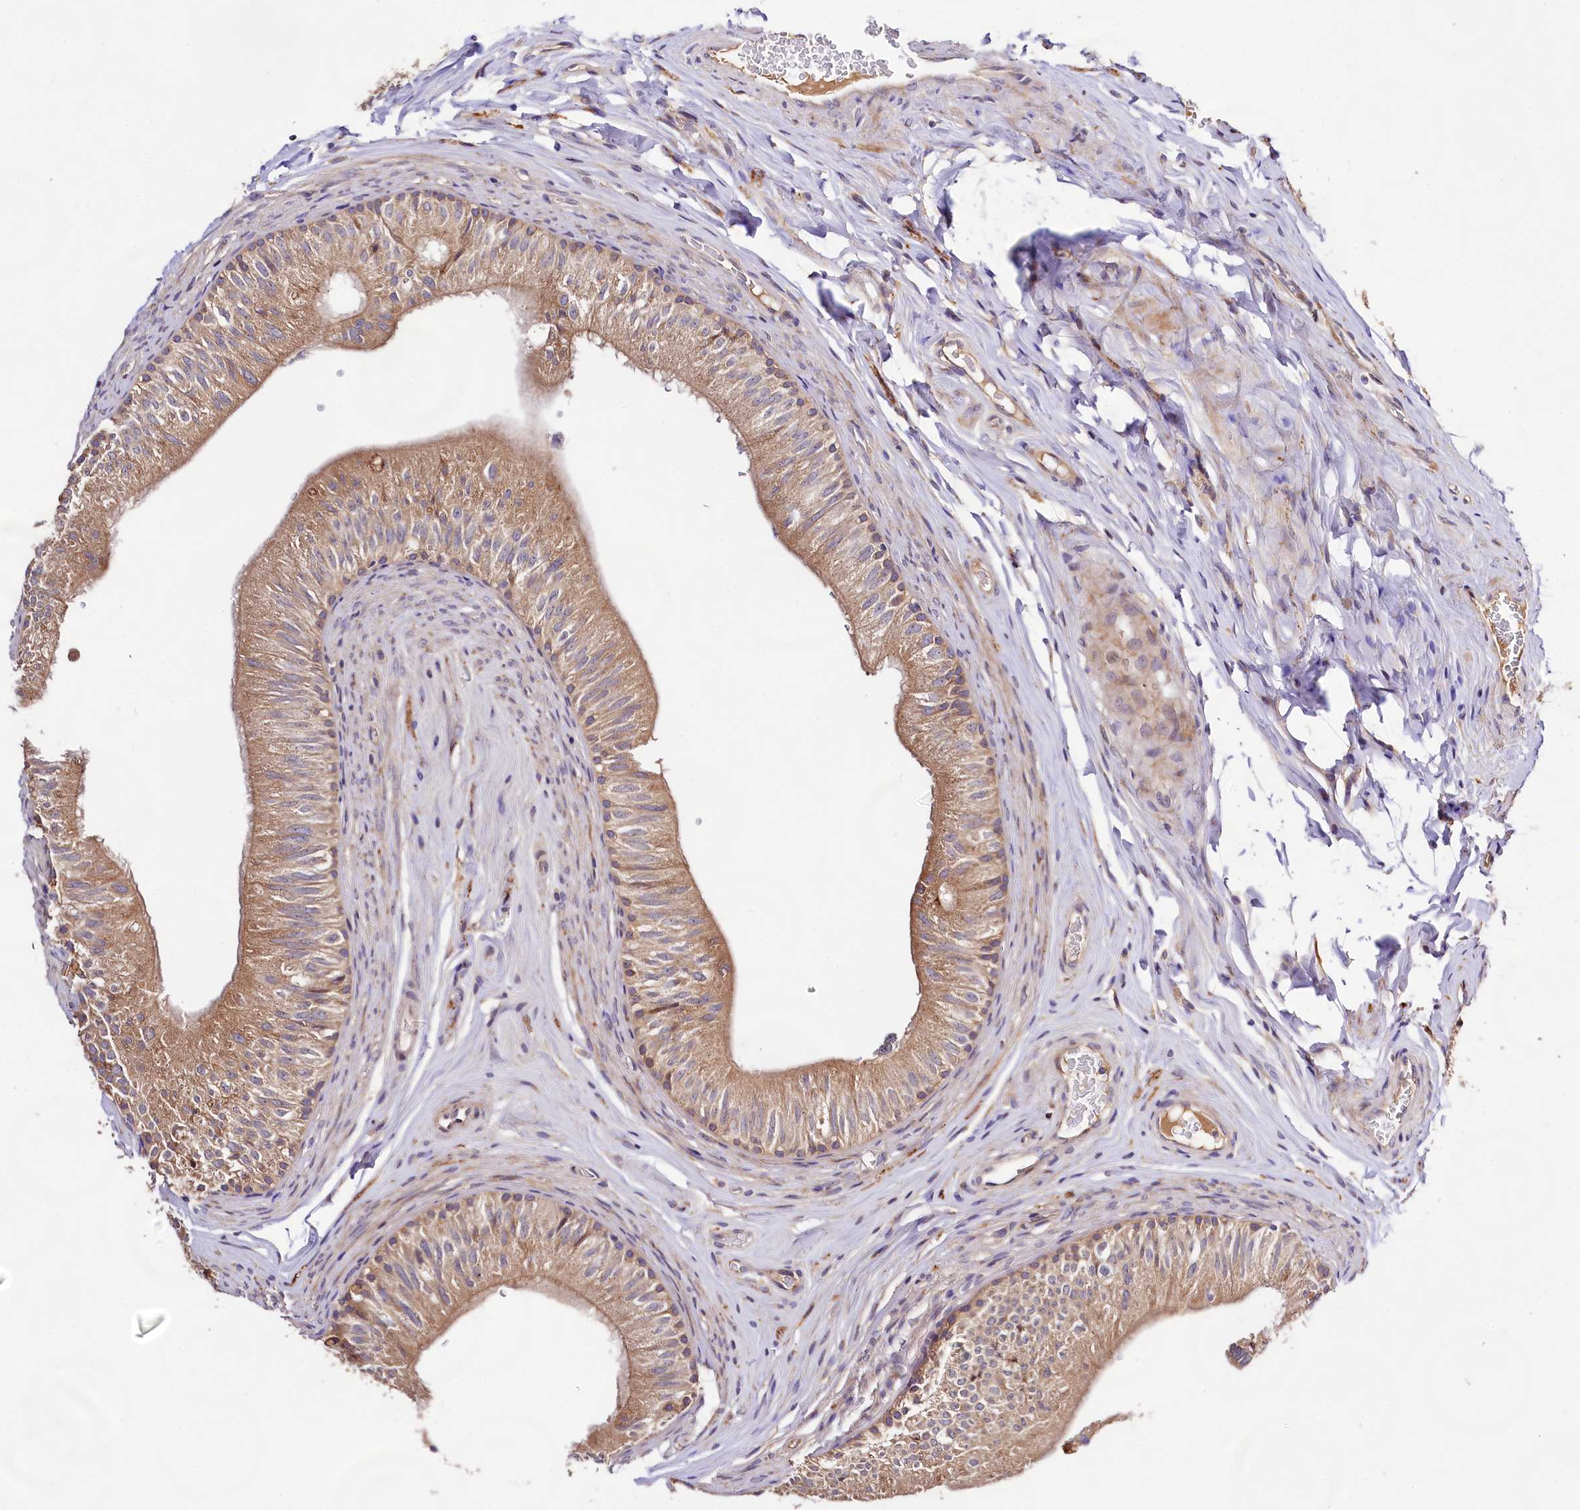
{"staining": {"intensity": "moderate", "quantity": ">75%", "location": "cytoplasmic/membranous"}, "tissue": "epididymis", "cell_type": "Glandular cells", "image_type": "normal", "snomed": [{"axis": "morphology", "description": "Normal tissue, NOS"}, {"axis": "topography", "description": "Epididymis"}], "caption": "The image demonstrates staining of unremarkable epididymis, revealing moderate cytoplasmic/membranous protein positivity (brown color) within glandular cells.", "gene": "DMXL2", "patient": {"sex": "male", "age": 46}}